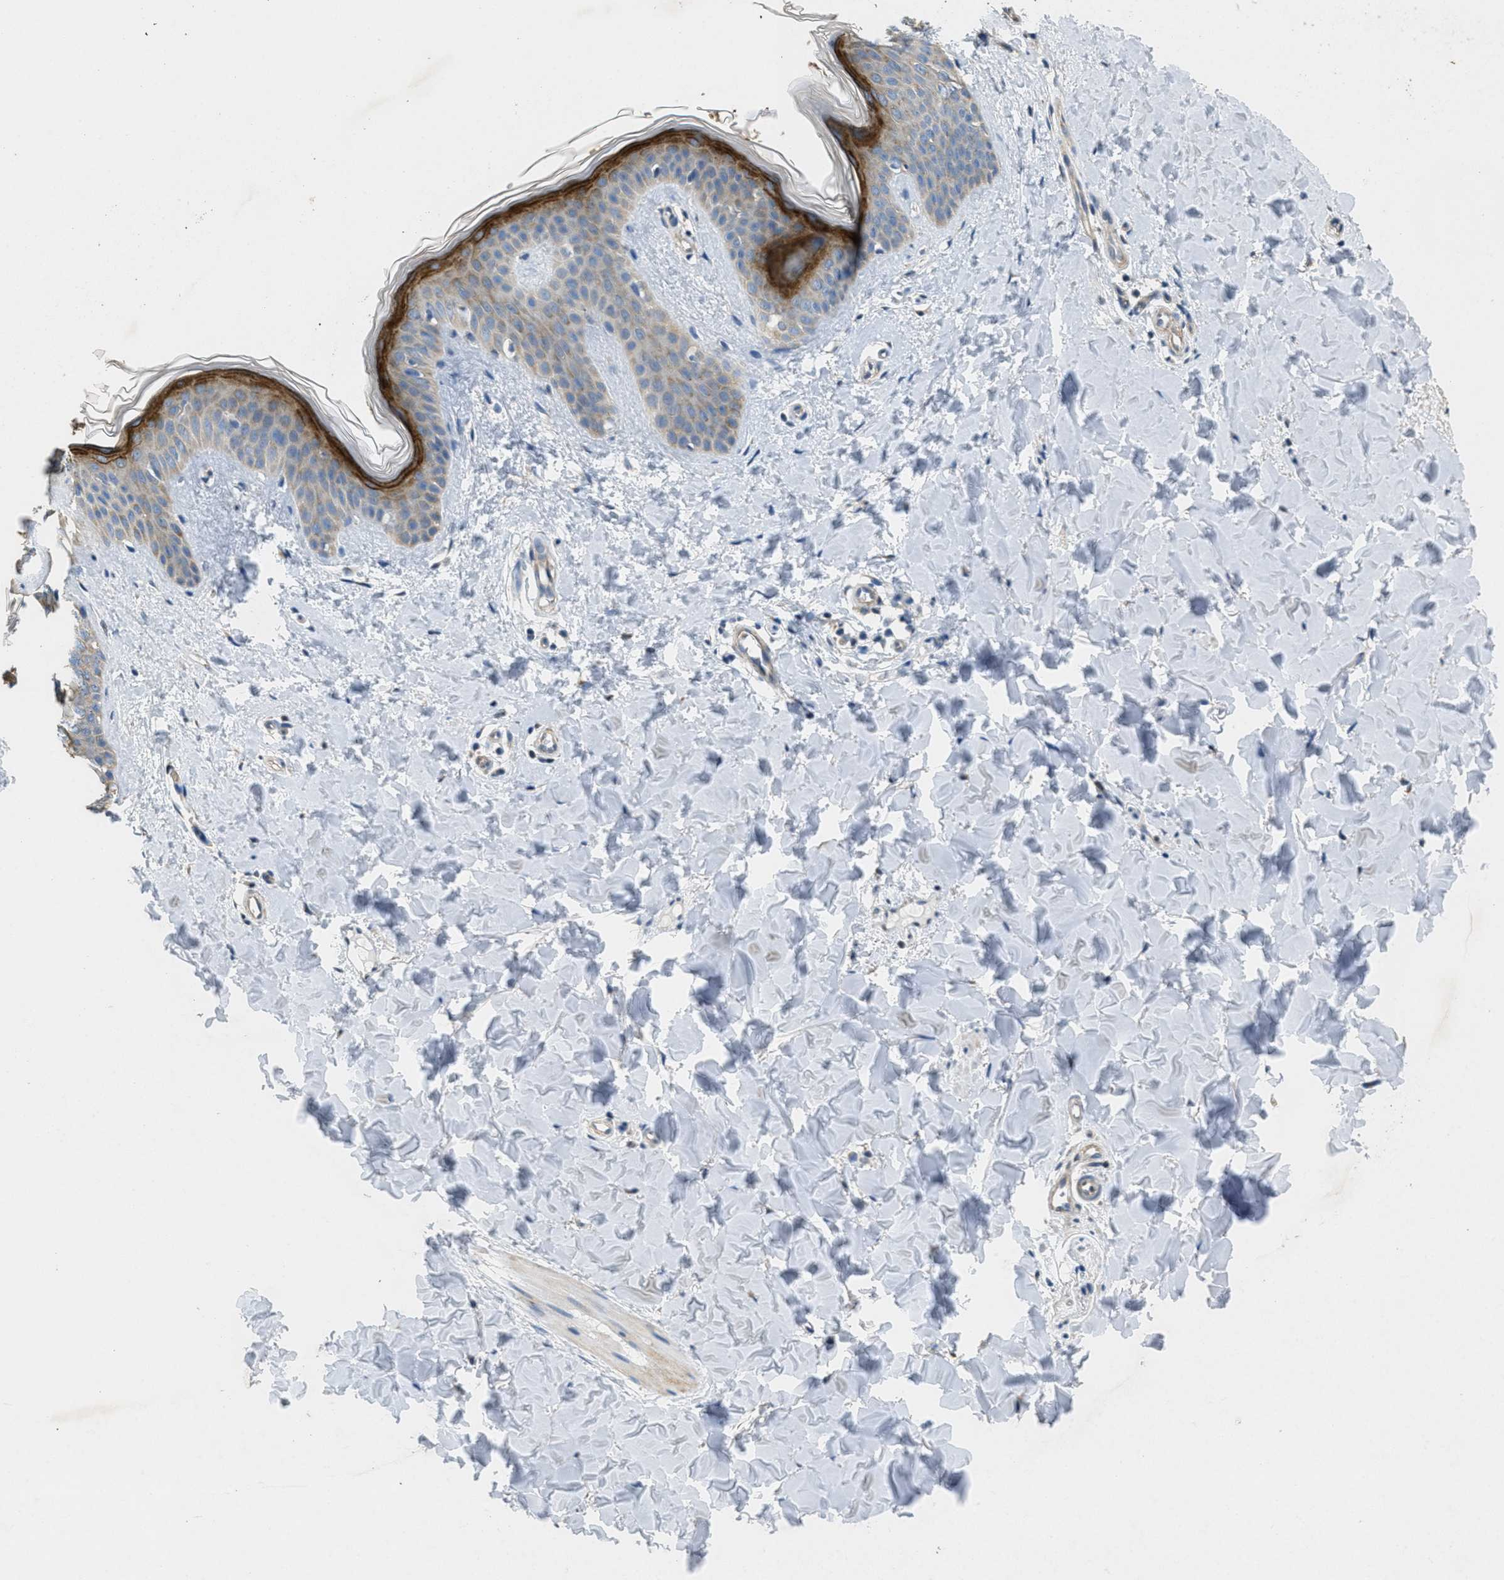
{"staining": {"intensity": "negative", "quantity": "none", "location": "none"}, "tissue": "skin", "cell_type": "Fibroblasts", "image_type": "normal", "snomed": [{"axis": "morphology", "description": "Normal tissue, NOS"}, {"axis": "topography", "description": "Skin"}], "caption": "This photomicrograph is of benign skin stained with immunohistochemistry to label a protein in brown with the nuclei are counter-stained blue. There is no staining in fibroblasts. (Stains: DAB IHC with hematoxylin counter stain, Microscopy: brightfield microscopy at high magnification).", "gene": "TOMM70", "patient": {"sex": "female", "age": 17}}